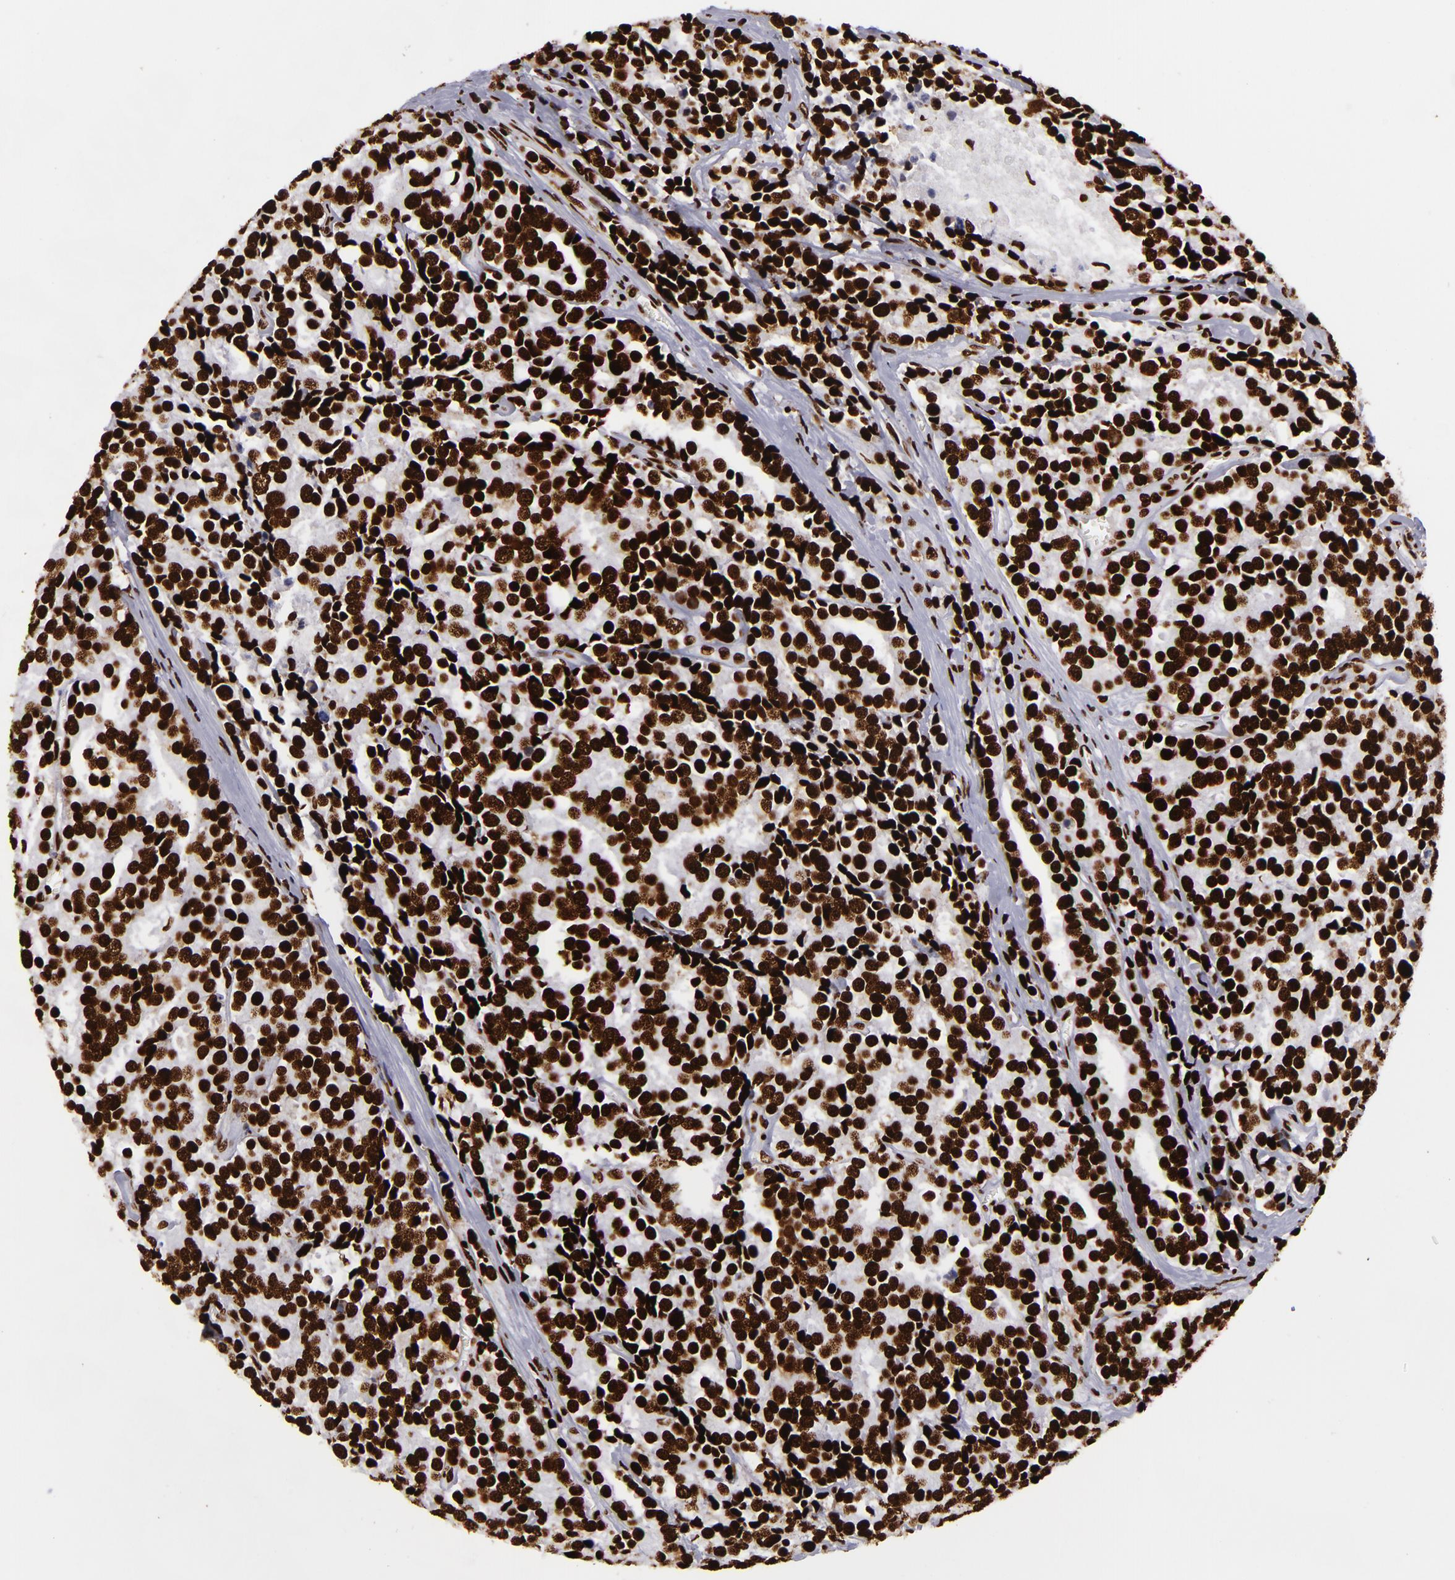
{"staining": {"intensity": "strong", "quantity": ">75%", "location": "nuclear"}, "tissue": "prostate cancer", "cell_type": "Tumor cells", "image_type": "cancer", "snomed": [{"axis": "morphology", "description": "Adenocarcinoma, High grade"}, {"axis": "topography", "description": "Prostate"}], "caption": "This is an image of immunohistochemistry staining of prostate cancer (high-grade adenocarcinoma), which shows strong staining in the nuclear of tumor cells.", "gene": "SAFB", "patient": {"sex": "male", "age": 71}}